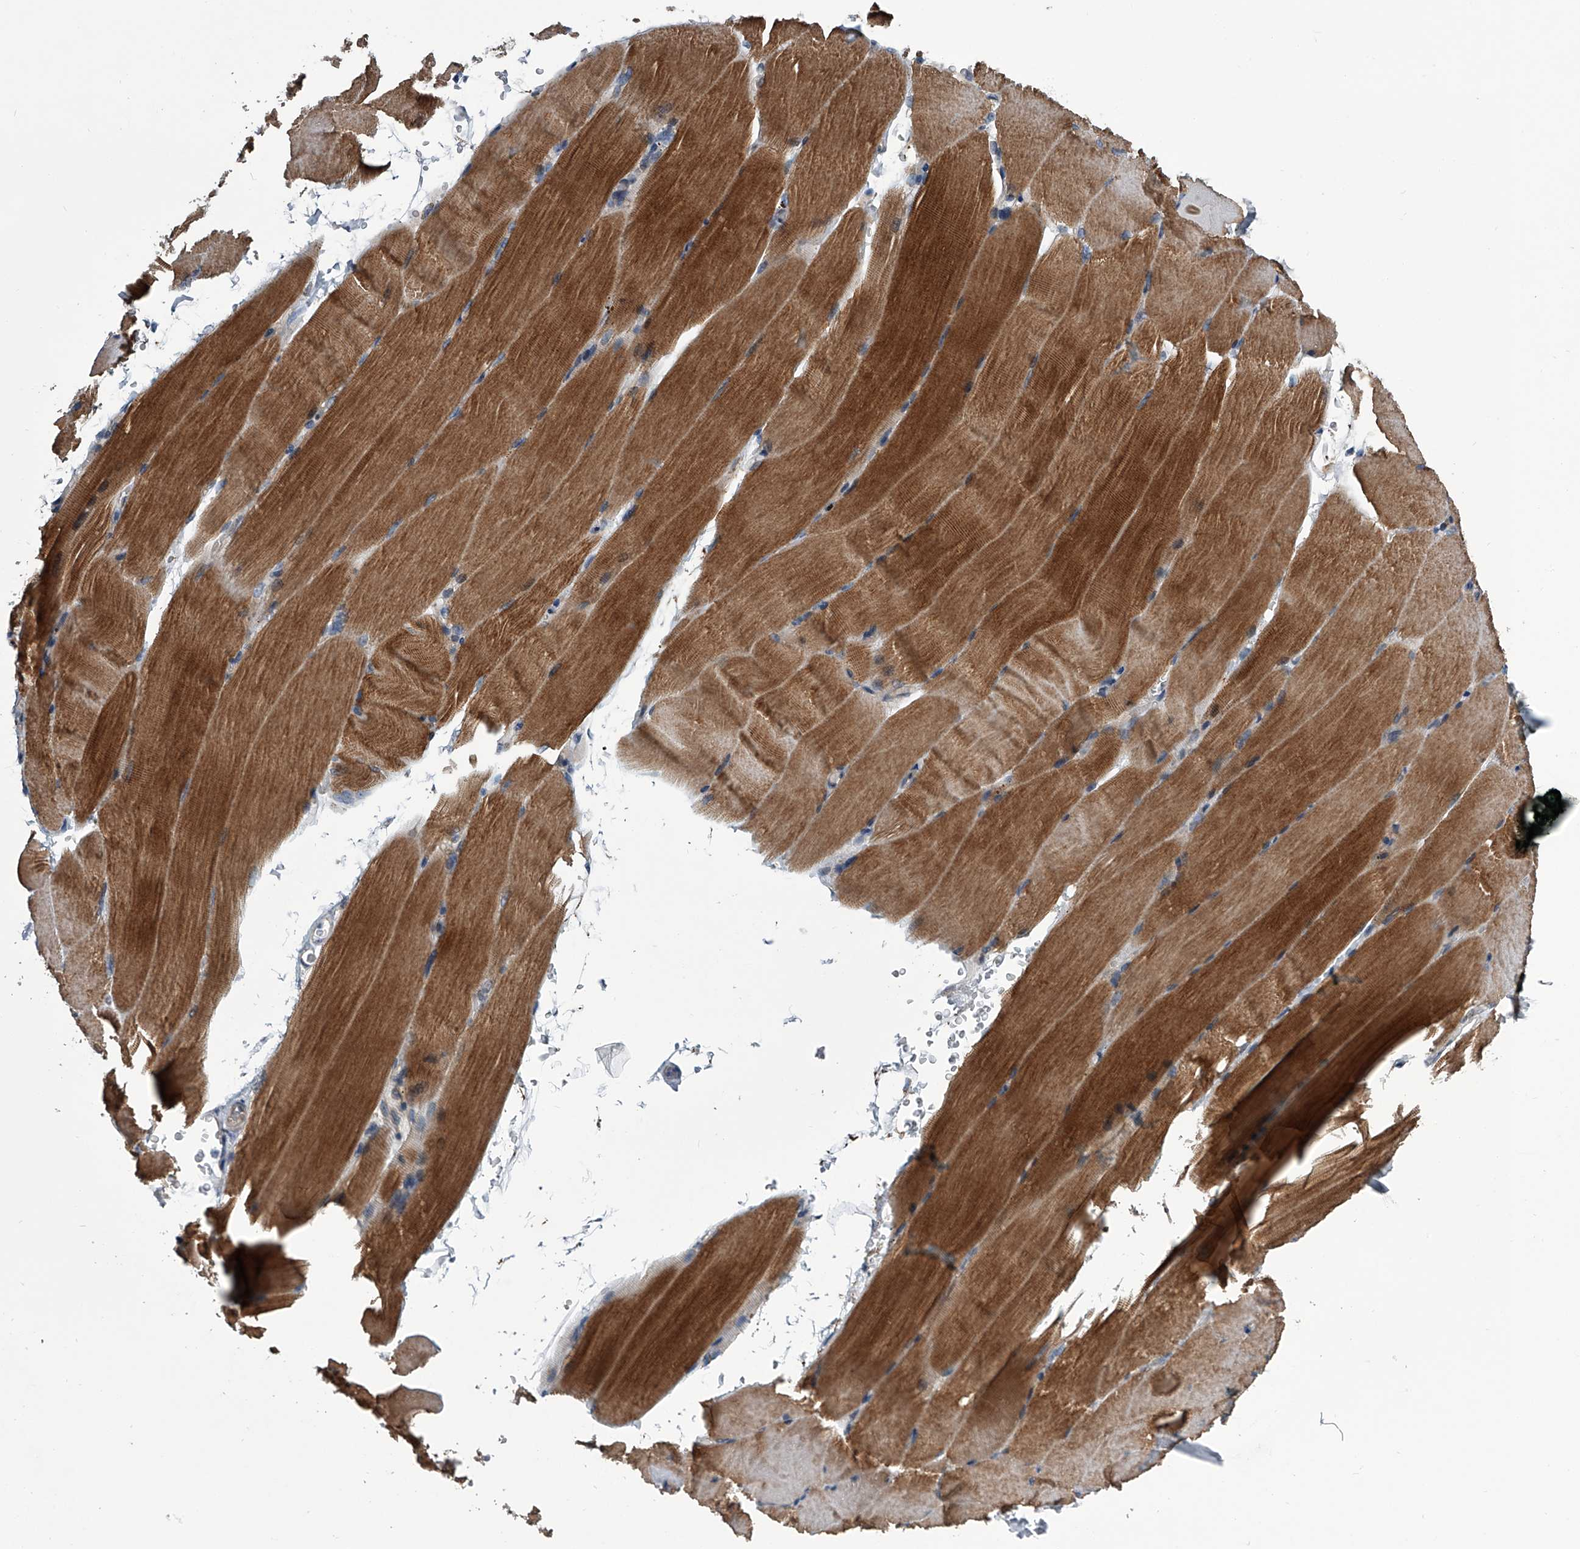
{"staining": {"intensity": "moderate", "quantity": ">75%", "location": "cytoplasmic/membranous"}, "tissue": "skeletal muscle", "cell_type": "Myocytes", "image_type": "normal", "snomed": [{"axis": "morphology", "description": "Normal tissue, NOS"}, {"axis": "topography", "description": "Skeletal muscle"}, {"axis": "topography", "description": "Parathyroid gland"}], "caption": "Immunohistochemistry staining of normal skeletal muscle, which displays medium levels of moderate cytoplasmic/membranous expression in about >75% of myocytes indicating moderate cytoplasmic/membranous protein expression. The staining was performed using DAB (3,3'-diaminobenzidine) (brown) for protein detection and nuclei were counterstained in hematoxylin (blue).", "gene": "ABCG1", "patient": {"sex": "female", "age": 37}}